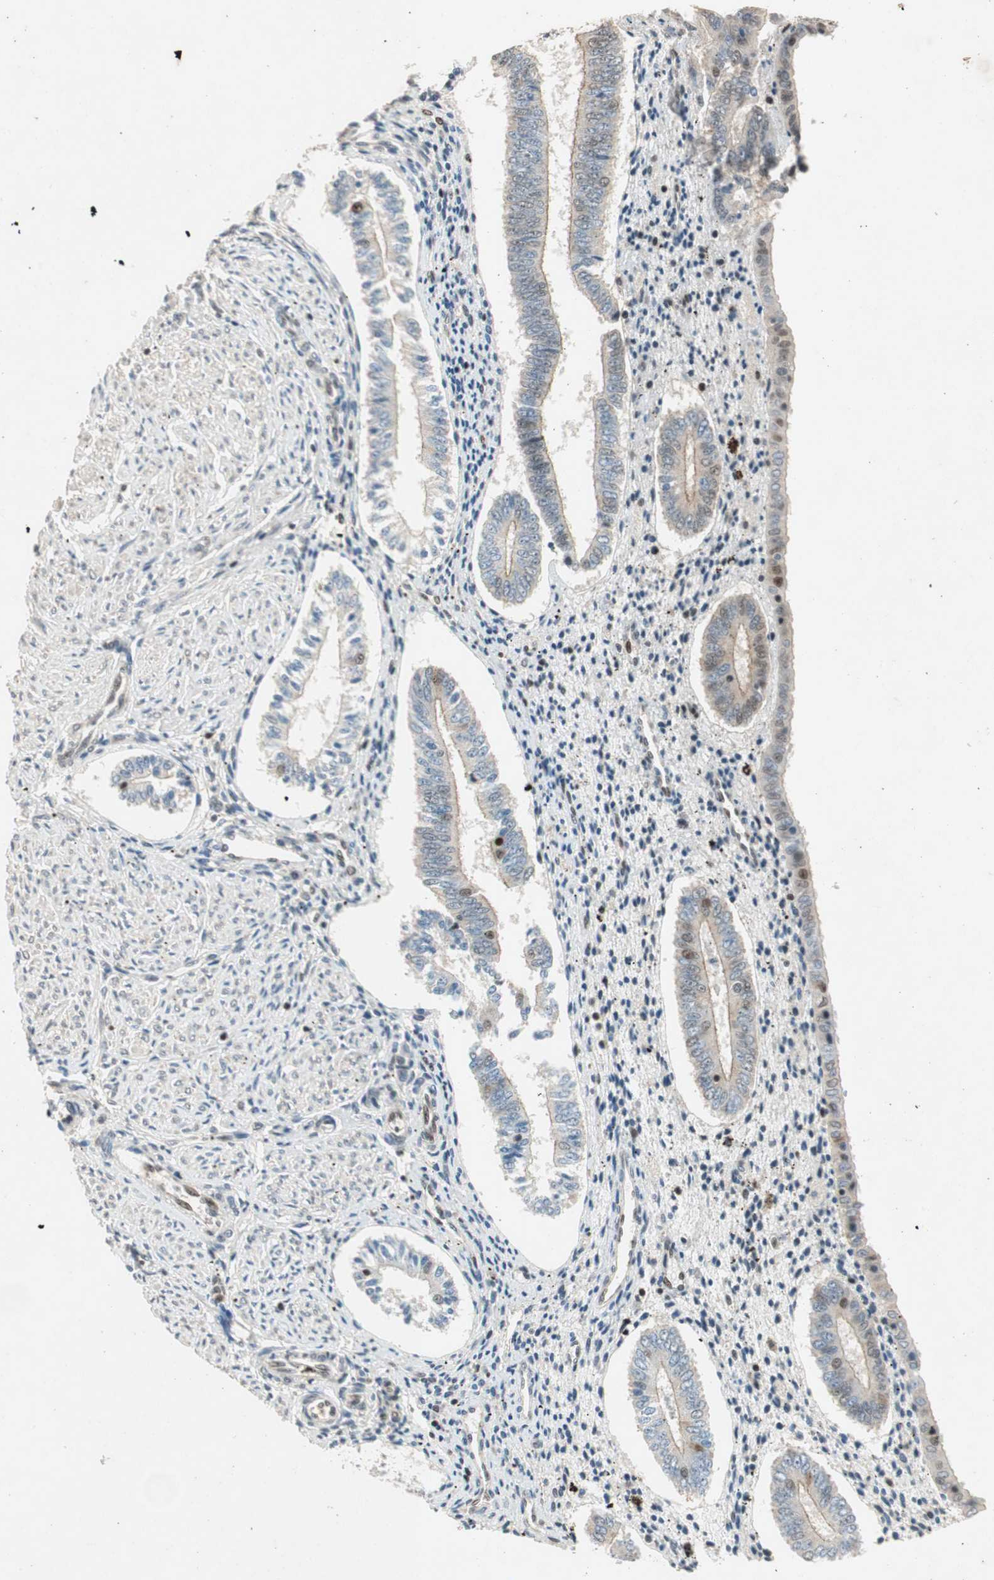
{"staining": {"intensity": "weak", "quantity": "<25%", "location": "nuclear"}, "tissue": "endometrium", "cell_type": "Cells in endometrial stroma", "image_type": "normal", "snomed": [{"axis": "morphology", "description": "Normal tissue, NOS"}, {"axis": "topography", "description": "Endometrium"}], "caption": "This micrograph is of unremarkable endometrium stained with immunohistochemistry to label a protein in brown with the nuclei are counter-stained blue. There is no expression in cells in endometrial stroma.", "gene": "NCBP3", "patient": {"sex": "female", "age": 42}}